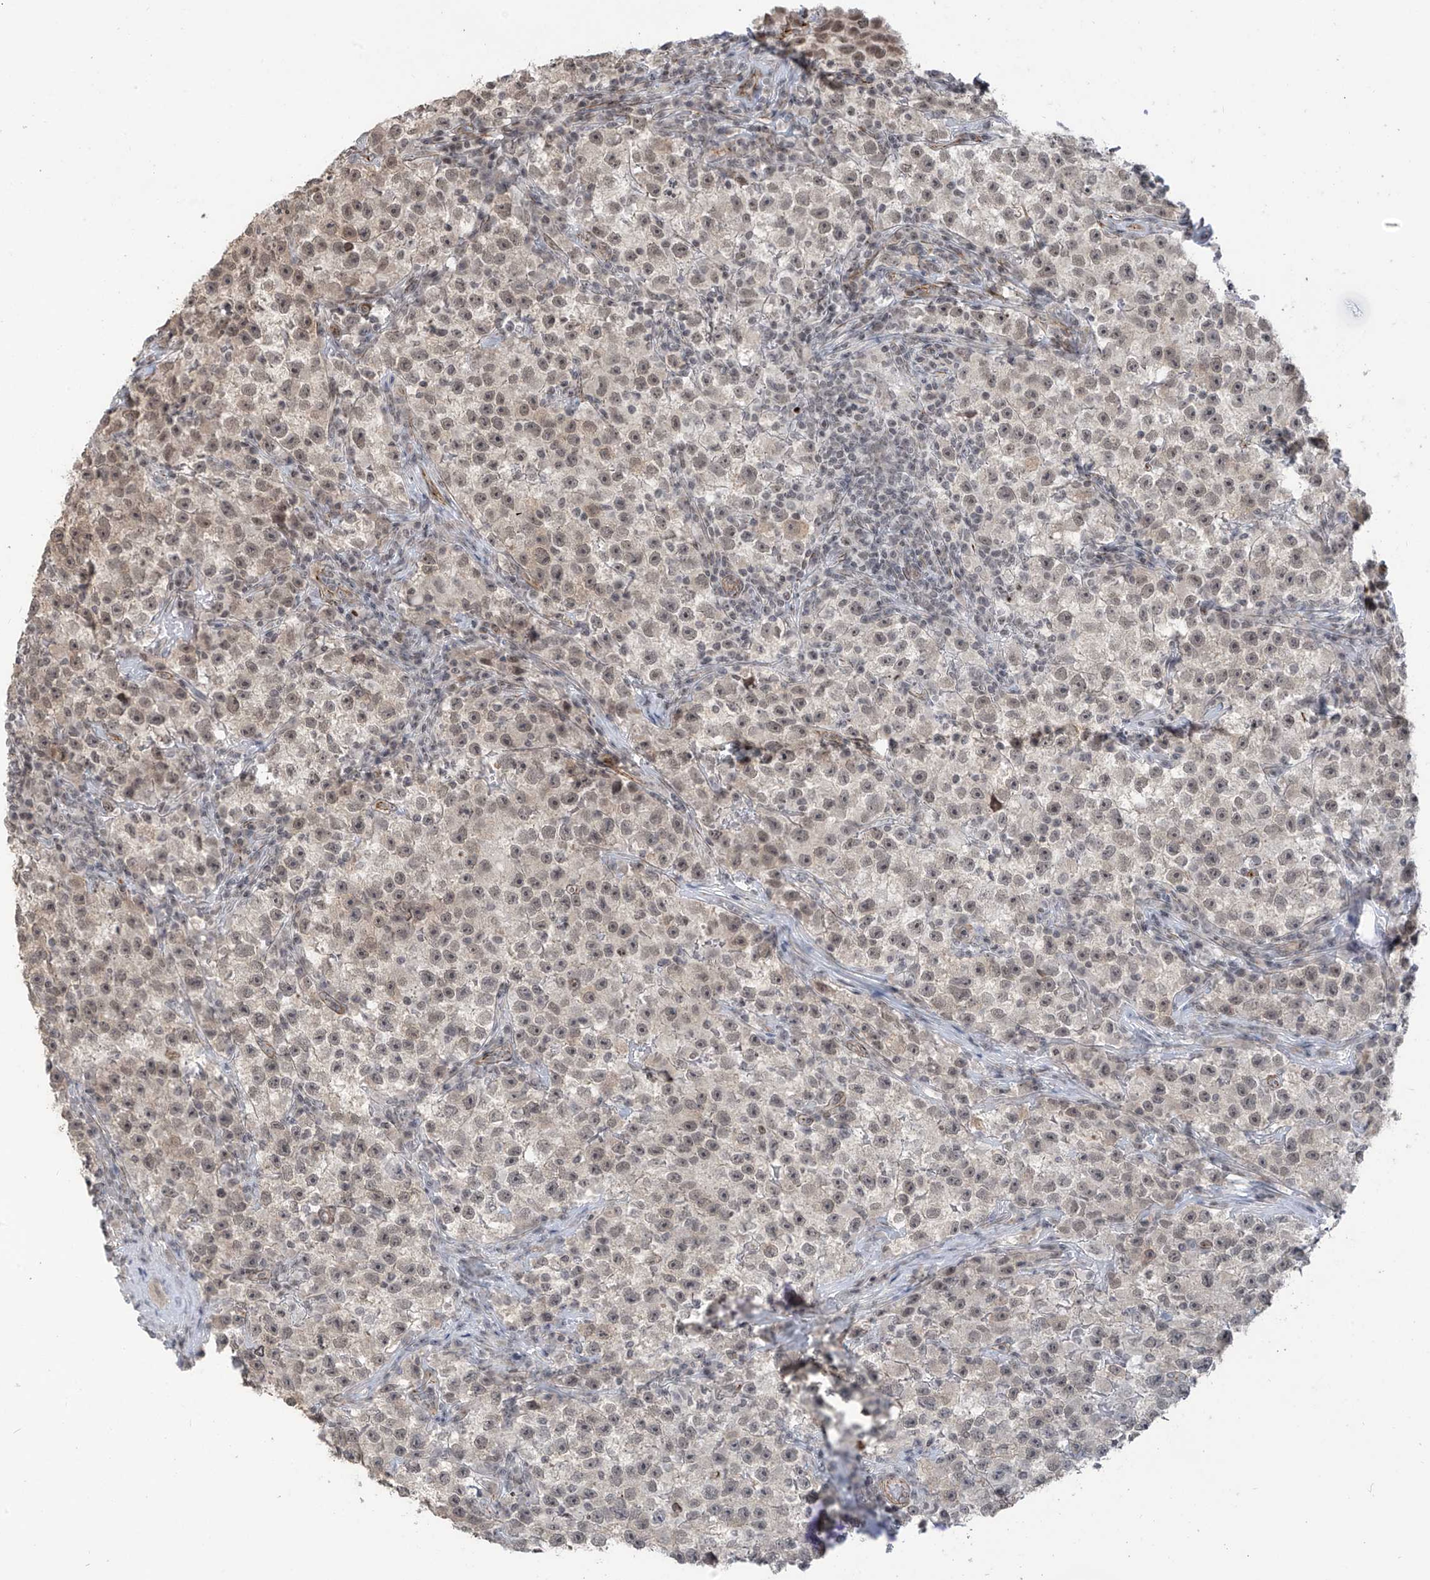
{"staining": {"intensity": "weak", "quantity": ">75%", "location": "nuclear"}, "tissue": "testis cancer", "cell_type": "Tumor cells", "image_type": "cancer", "snomed": [{"axis": "morphology", "description": "Seminoma, NOS"}, {"axis": "topography", "description": "Testis"}], "caption": "Immunohistochemistry of testis cancer (seminoma) demonstrates low levels of weak nuclear positivity in about >75% of tumor cells.", "gene": "METAP1D", "patient": {"sex": "male", "age": 22}}